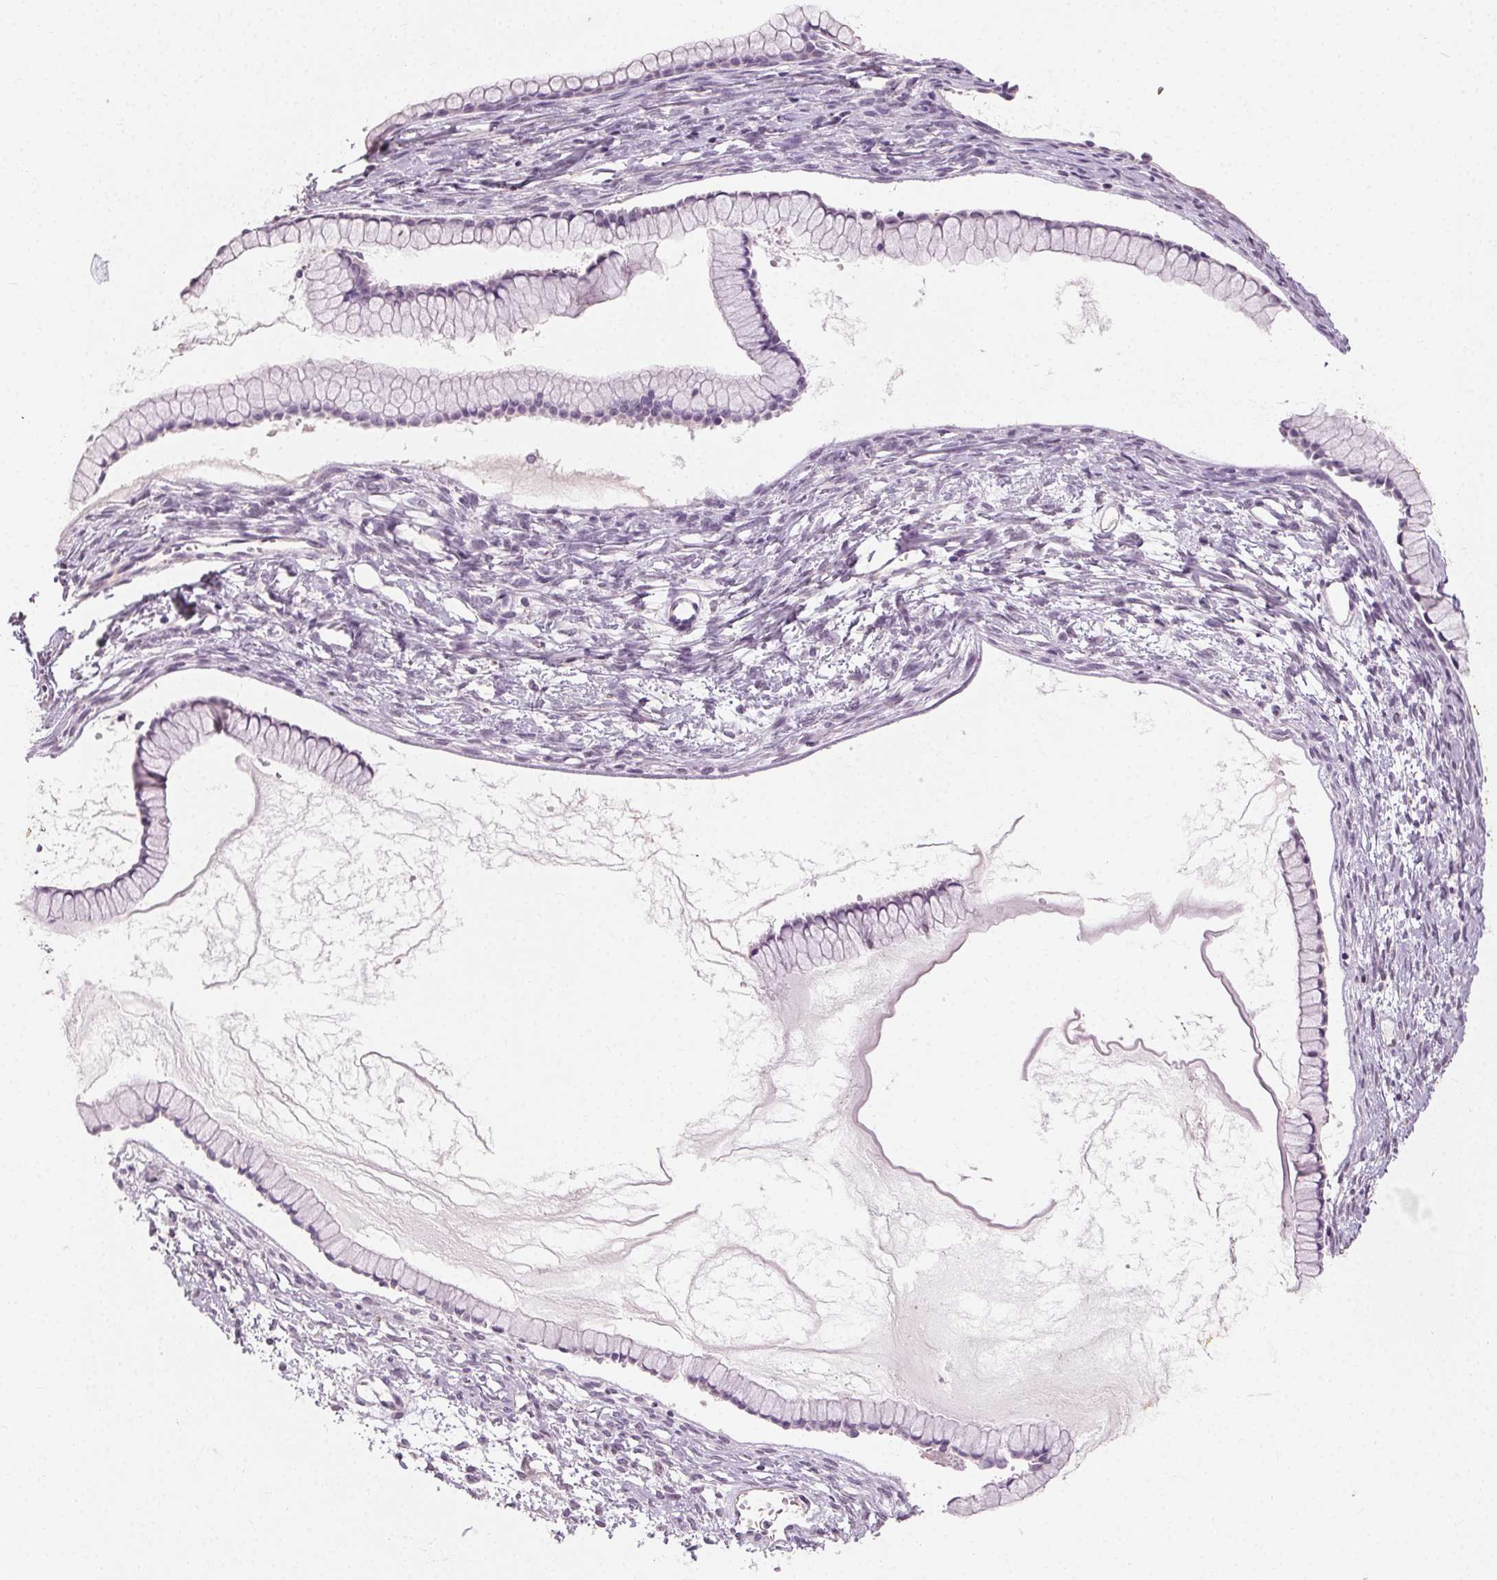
{"staining": {"intensity": "negative", "quantity": "none", "location": "none"}, "tissue": "ovarian cancer", "cell_type": "Tumor cells", "image_type": "cancer", "snomed": [{"axis": "morphology", "description": "Cystadenocarcinoma, mucinous, NOS"}, {"axis": "topography", "description": "Ovary"}], "caption": "DAB immunohistochemical staining of human ovarian mucinous cystadenocarcinoma displays no significant staining in tumor cells.", "gene": "CLTRN", "patient": {"sex": "female", "age": 41}}